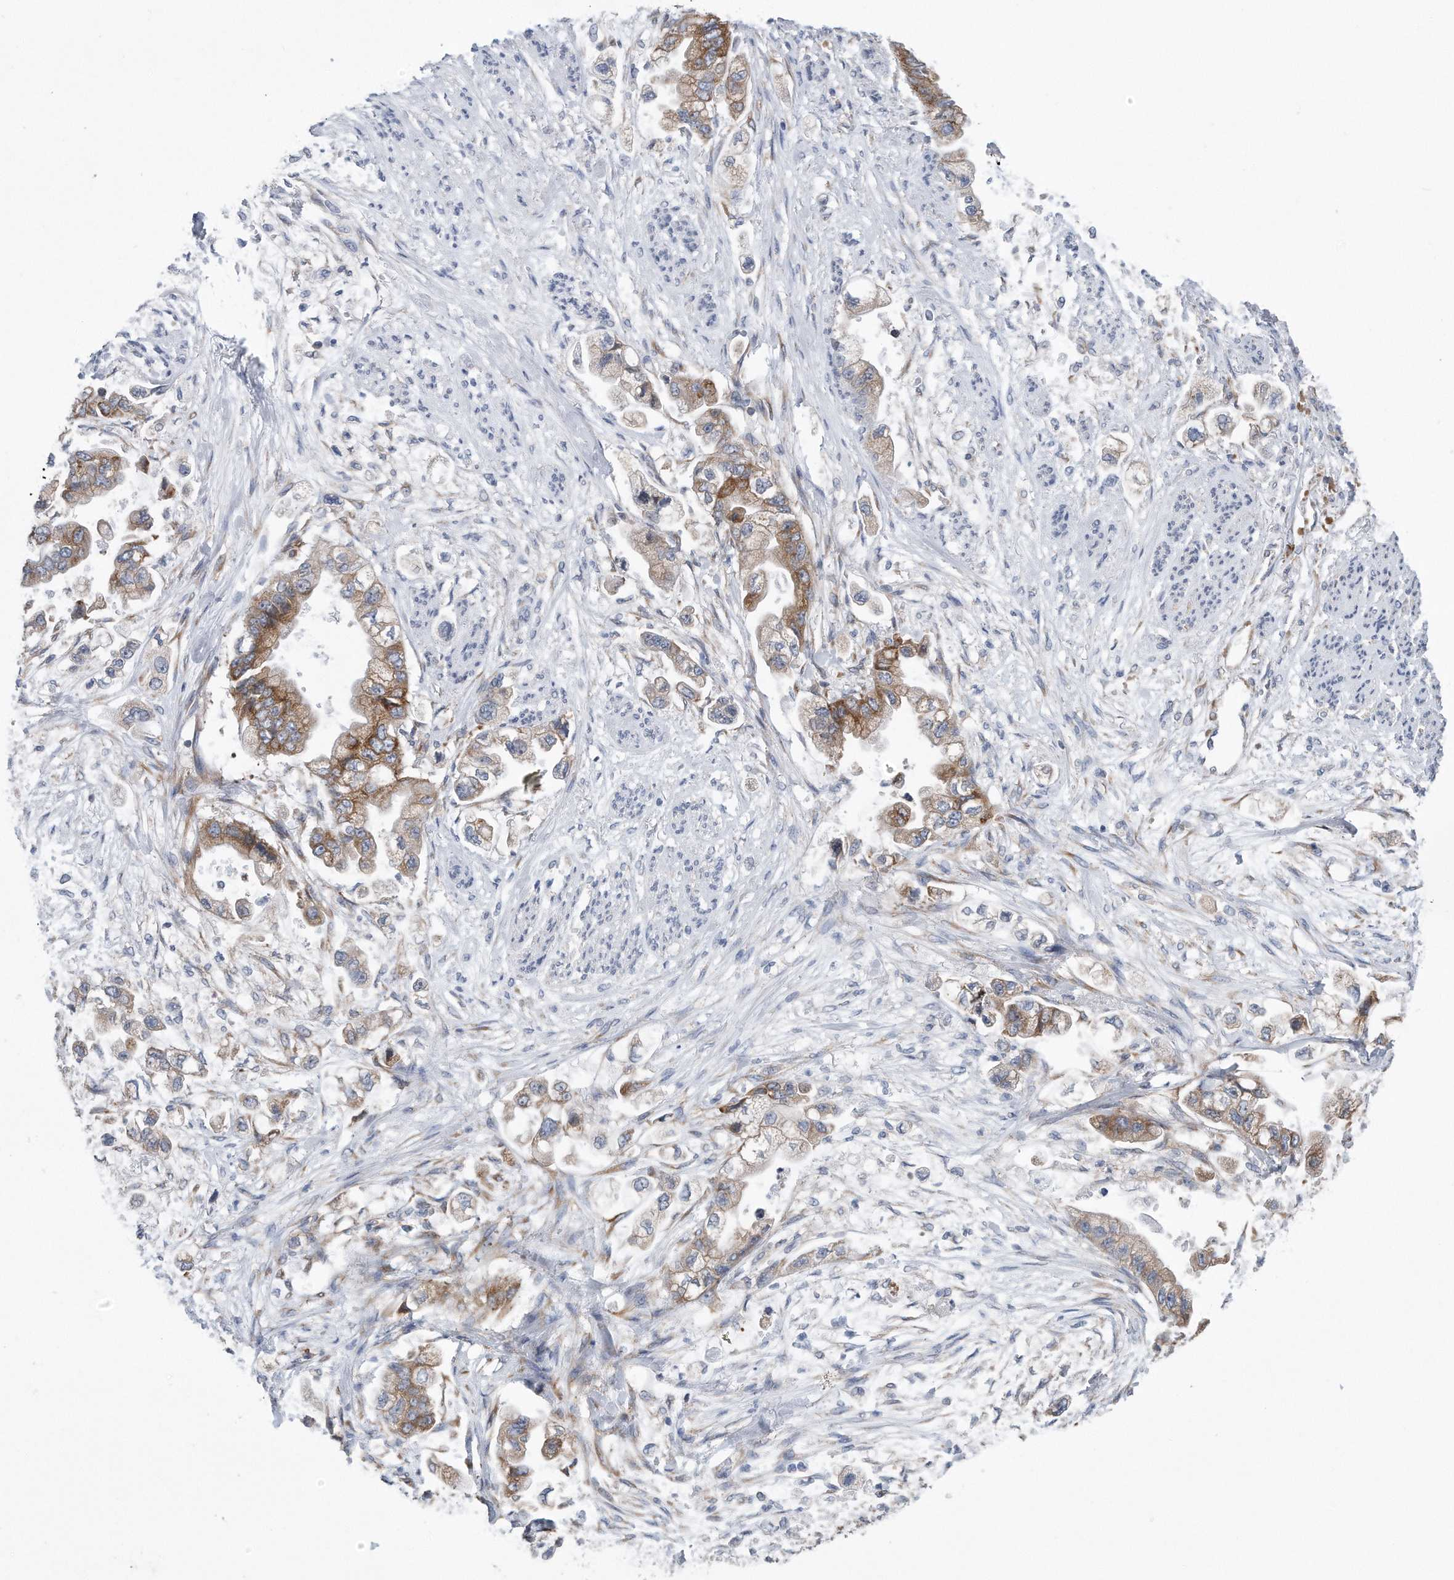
{"staining": {"intensity": "moderate", "quantity": ">75%", "location": "cytoplasmic/membranous"}, "tissue": "stomach cancer", "cell_type": "Tumor cells", "image_type": "cancer", "snomed": [{"axis": "morphology", "description": "Adenocarcinoma, NOS"}, {"axis": "topography", "description": "Stomach"}], "caption": "A micrograph of human adenocarcinoma (stomach) stained for a protein reveals moderate cytoplasmic/membranous brown staining in tumor cells. Nuclei are stained in blue.", "gene": "RPL26L1", "patient": {"sex": "male", "age": 62}}